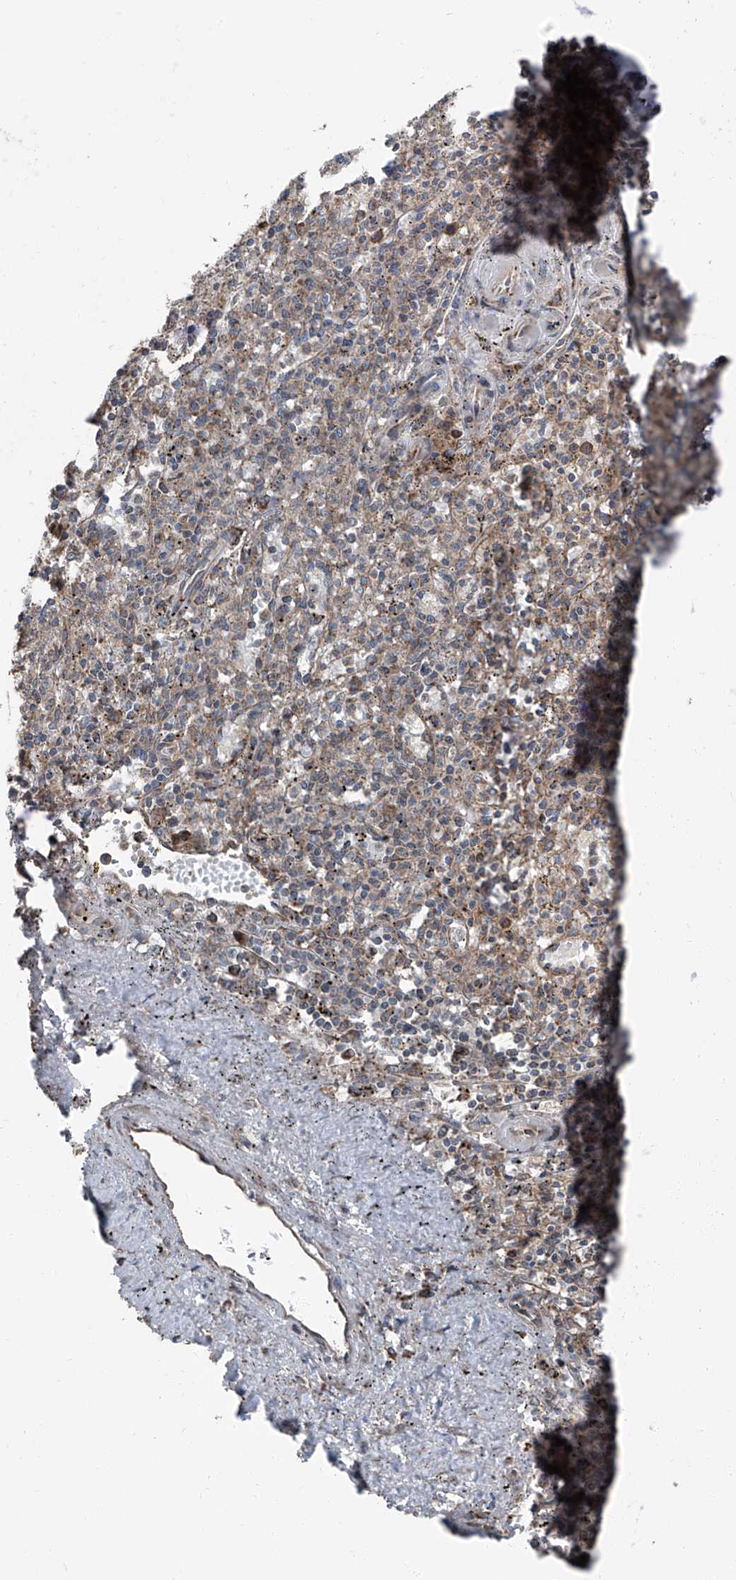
{"staining": {"intensity": "moderate", "quantity": "25%-75%", "location": "cytoplasmic/membranous"}, "tissue": "spleen", "cell_type": "Cells in red pulp", "image_type": "normal", "snomed": [{"axis": "morphology", "description": "Normal tissue, NOS"}, {"axis": "topography", "description": "Spleen"}], "caption": "Protein staining of unremarkable spleen displays moderate cytoplasmic/membranous staining in about 25%-75% of cells in red pulp. (Brightfield microscopy of DAB IHC at high magnification).", "gene": "LIMK1", "patient": {"sex": "male", "age": 72}}